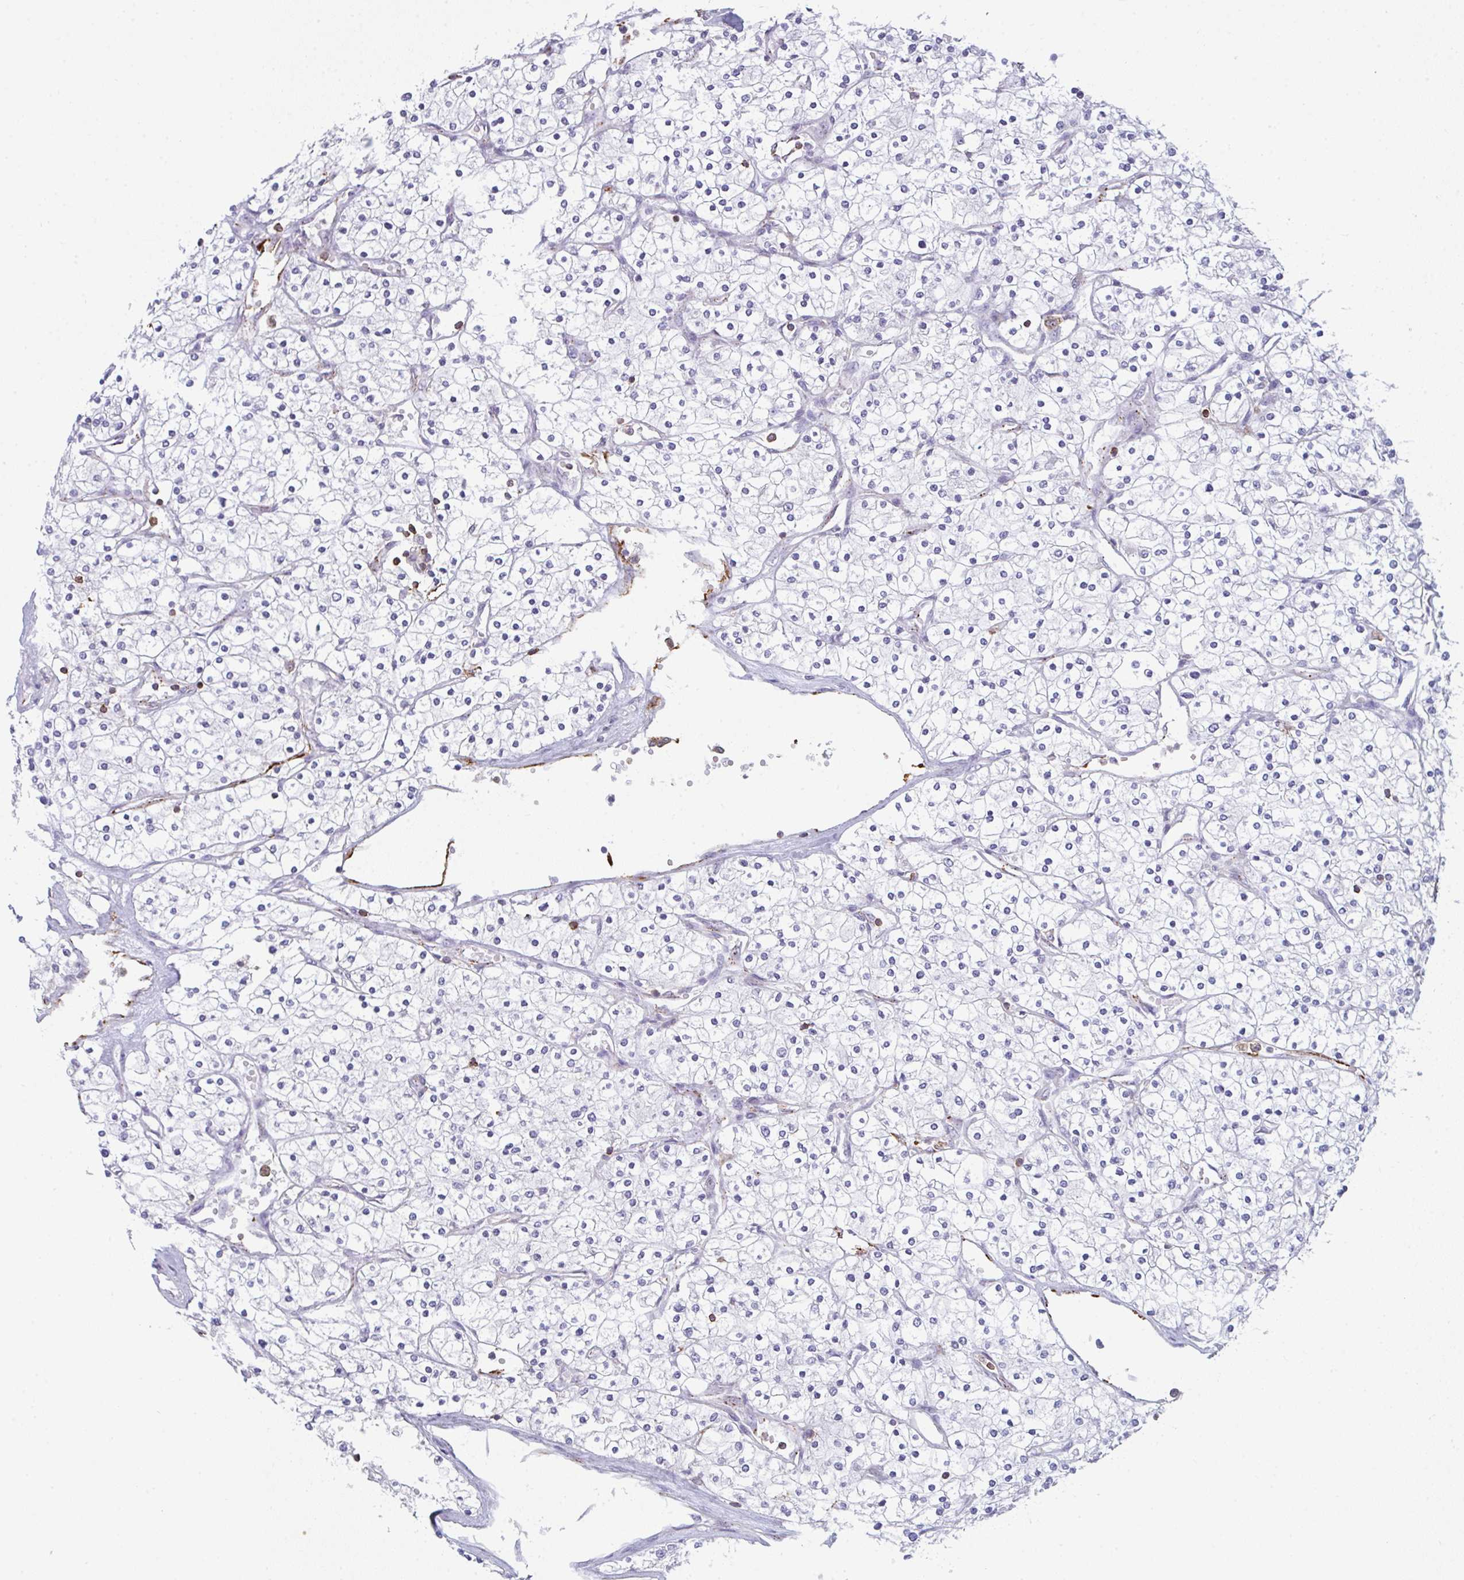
{"staining": {"intensity": "negative", "quantity": "none", "location": "none"}, "tissue": "renal cancer", "cell_type": "Tumor cells", "image_type": "cancer", "snomed": [{"axis": "morphology", "description": "Adenocarcinoma, NOS"}, {"axis": "topography", "description": "Kidney"}], "caption": "Human renal cancer stained for a protein using IHC exhibits no expression in tumor cells.", "gene": "CD80", "patient": {"sex": "male", "age": 80}}